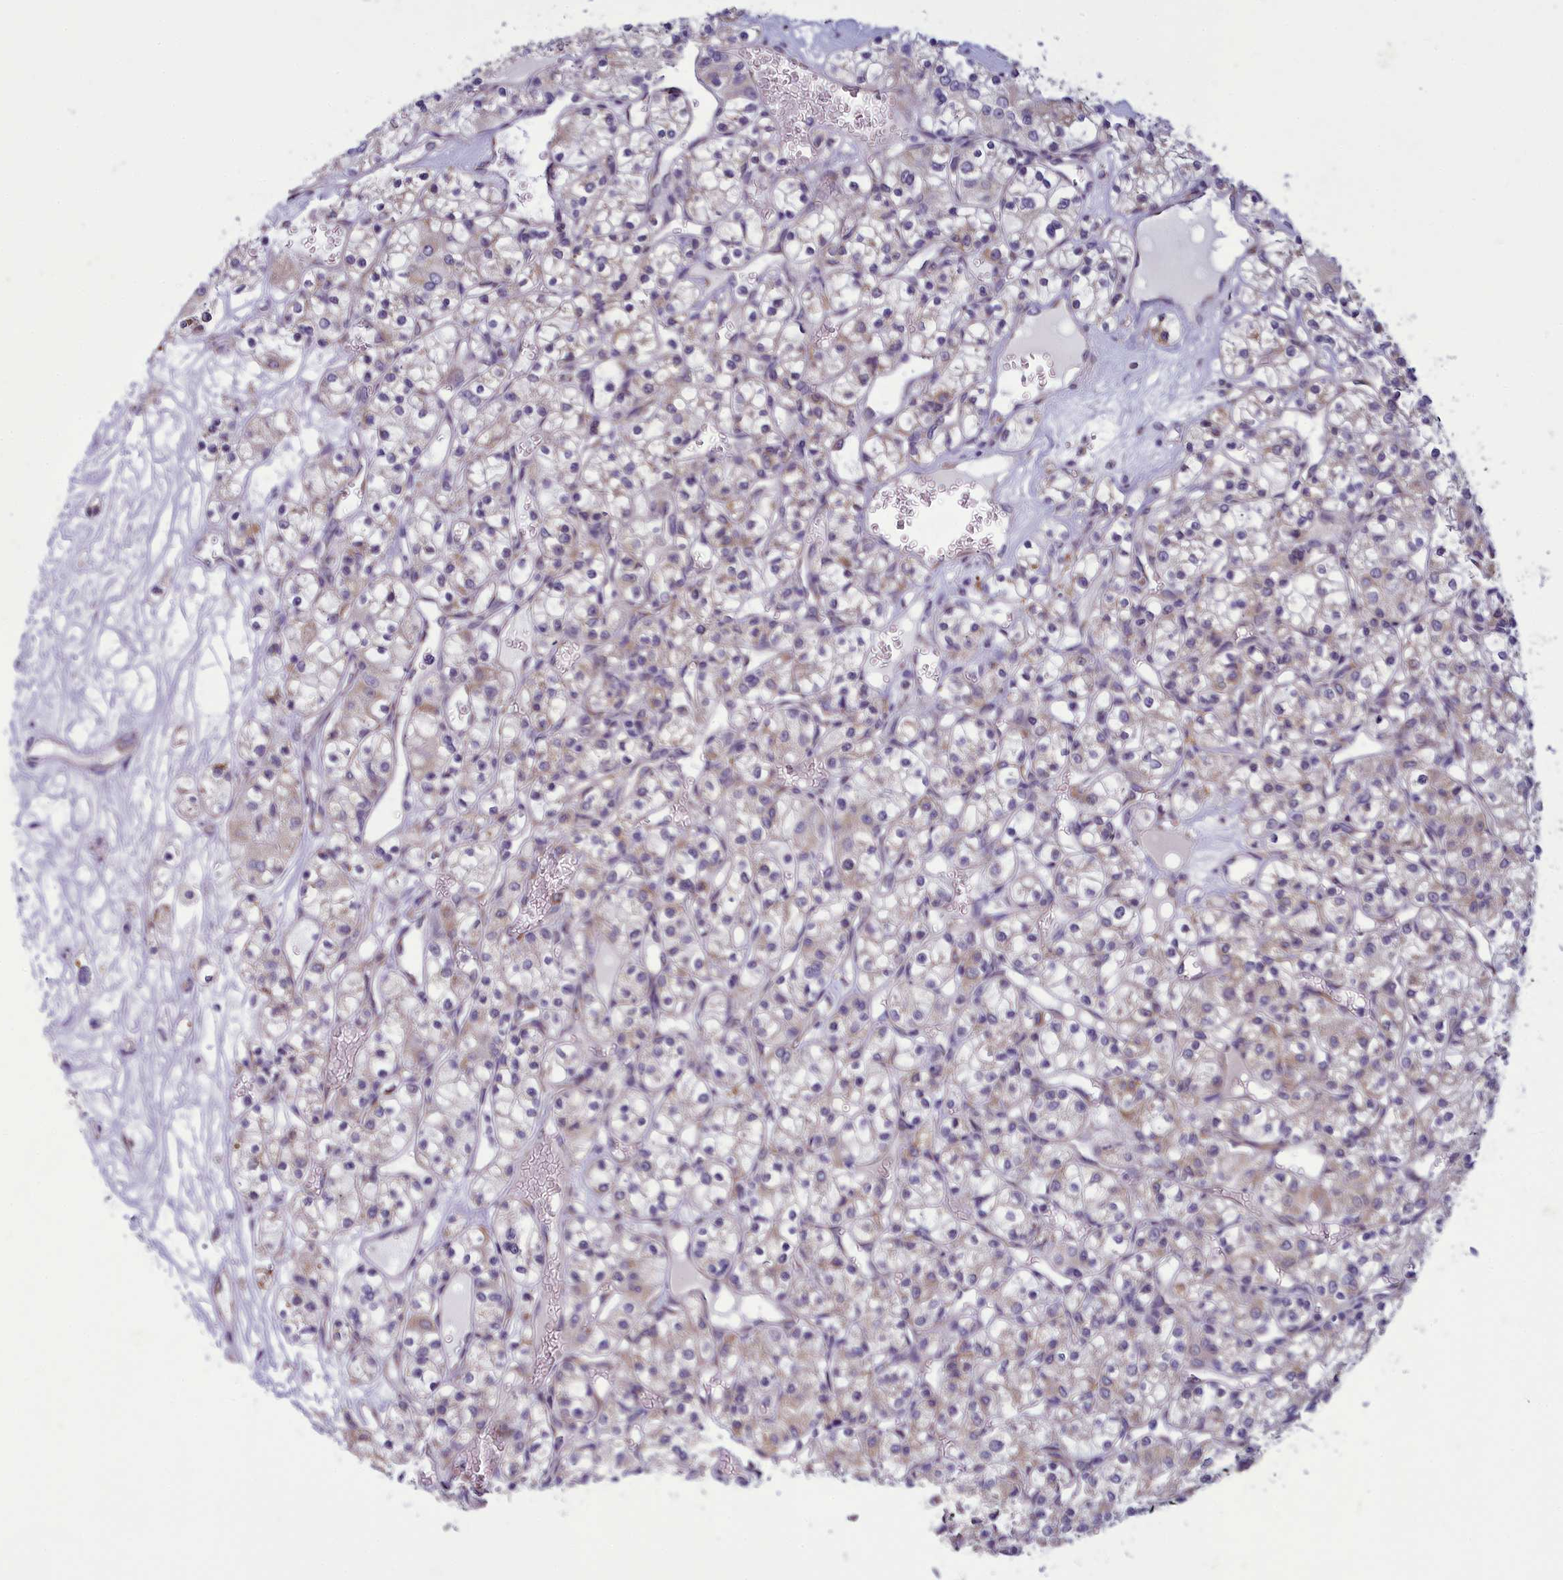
{"staining": {"intensity": "weak", "quantity": "<25%", "location": "cytoplasmic/membranous"}, "tissue": "renal cancer", "cell_type": "Tumor cells", "image_type": "cancer", "snomed": [{"axis": "morphology", "description": "Adenocarcinoma, NOS"}, {"axis": "topography", "description": "Kidney"}], "caption": "Immunohistochemistry micrograph of human renal adenocarcinoma stained for a protein (brown), which demonstrates no positivity in tumor cells.", "gene": "CENATAC", "patient": {"sex": "female", "age": 59}}